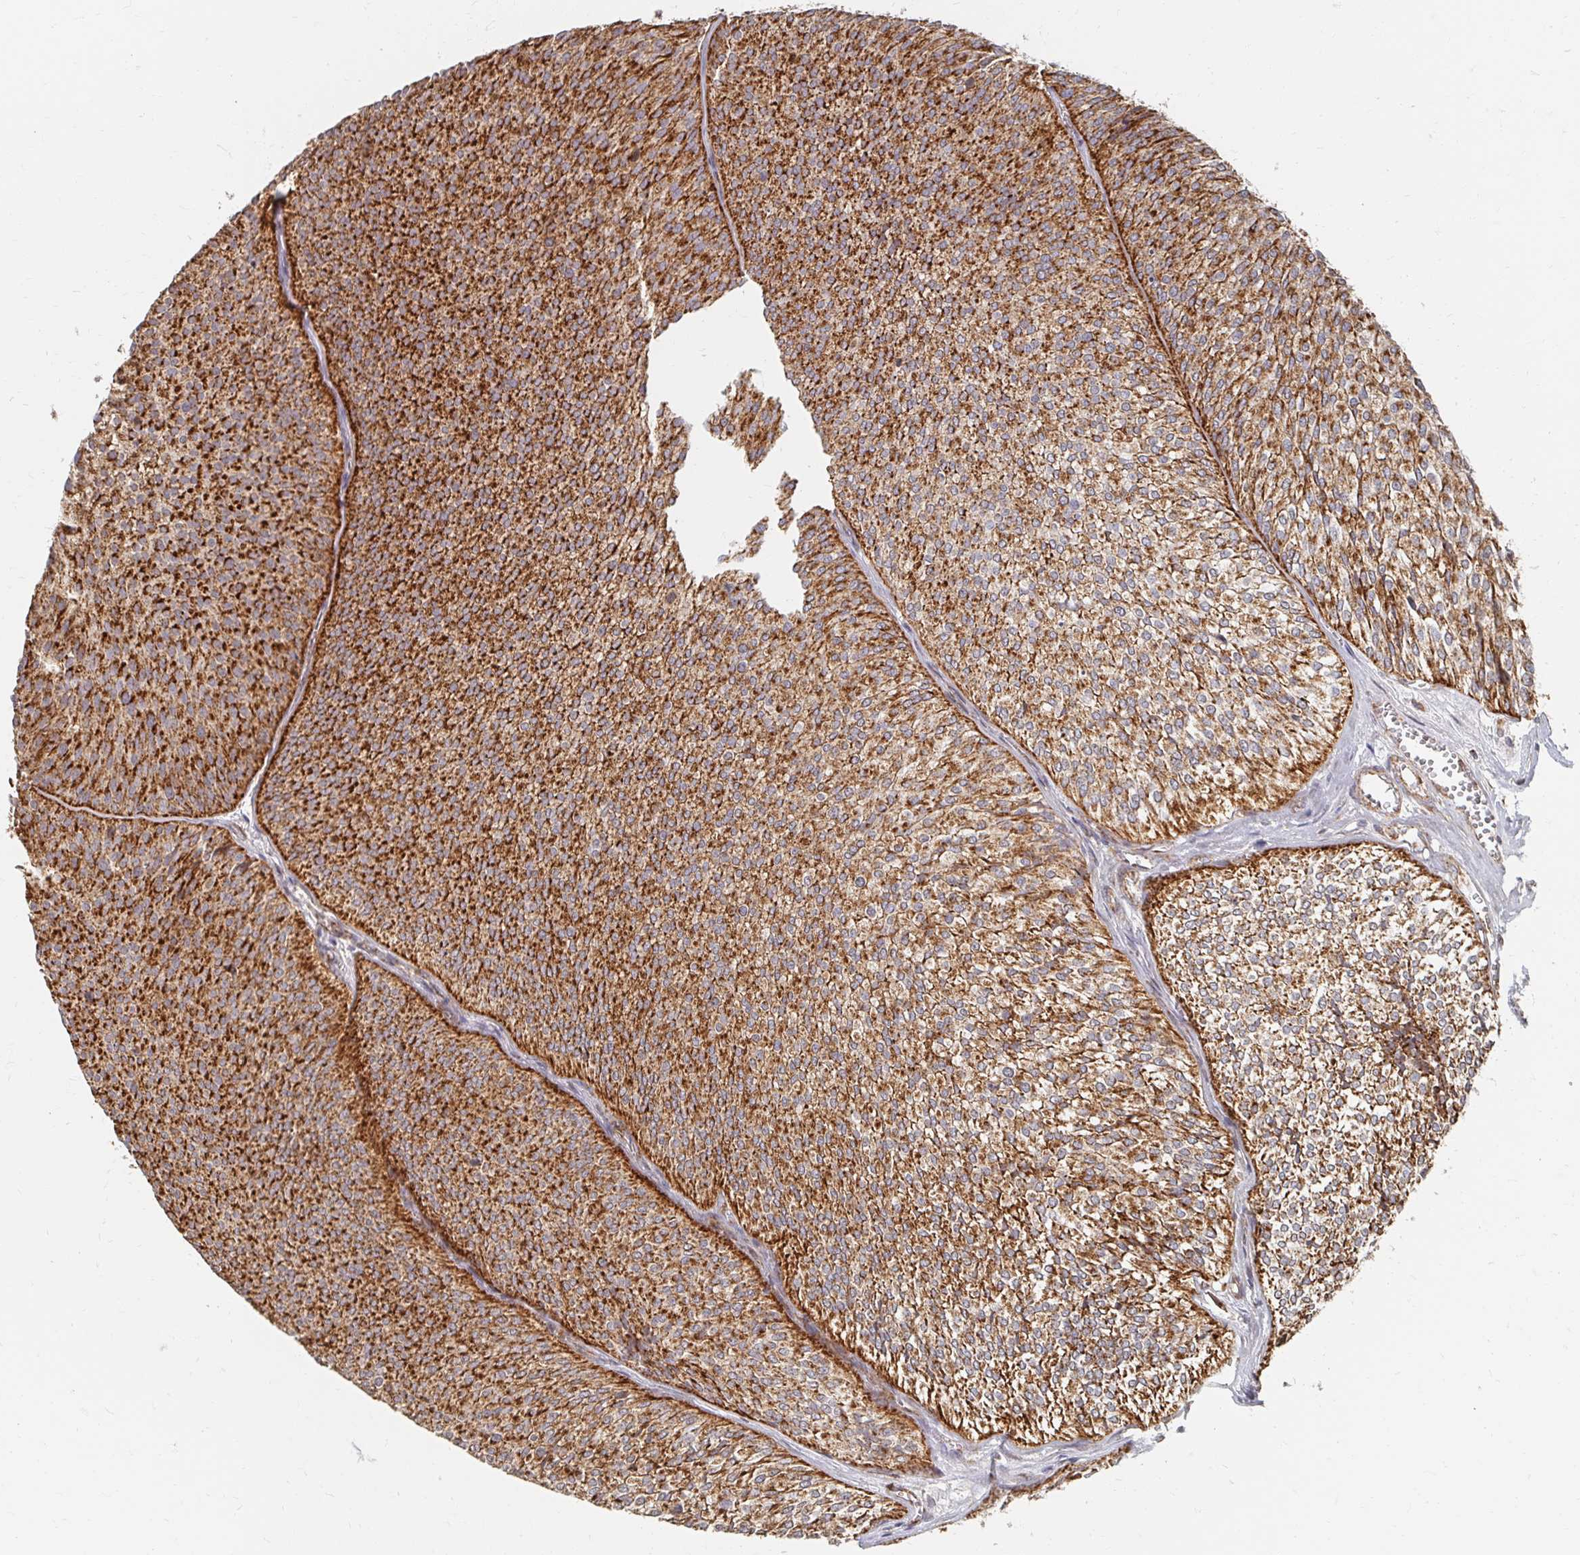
{"staining": {"intensity": "strong", "quantity": ">75%", "location": "cytoplasmic/membranous"}, "tissue": "urothelial cancer", "cell_type": "Tumor cells", "image_type": "cancer", "snomed": [{"axis": "morphology", "description": "Urothelial carcinoma, Low grade"}, {"axis": "topography", "description": "Urinary bladder"}], "caption": "DAB (3,3'-diaminobenzidine) immunohistochemical staining of urothelial cancer displays strong cytoplasmic/membranous protein expression in about >75% of tumor cells. (DAB (3,3'-diaminobenzidine) IHC with brightfield microscopy, high magnification).", "gene": "MAVS", "patient": {"sex": "male", "age": 91}}